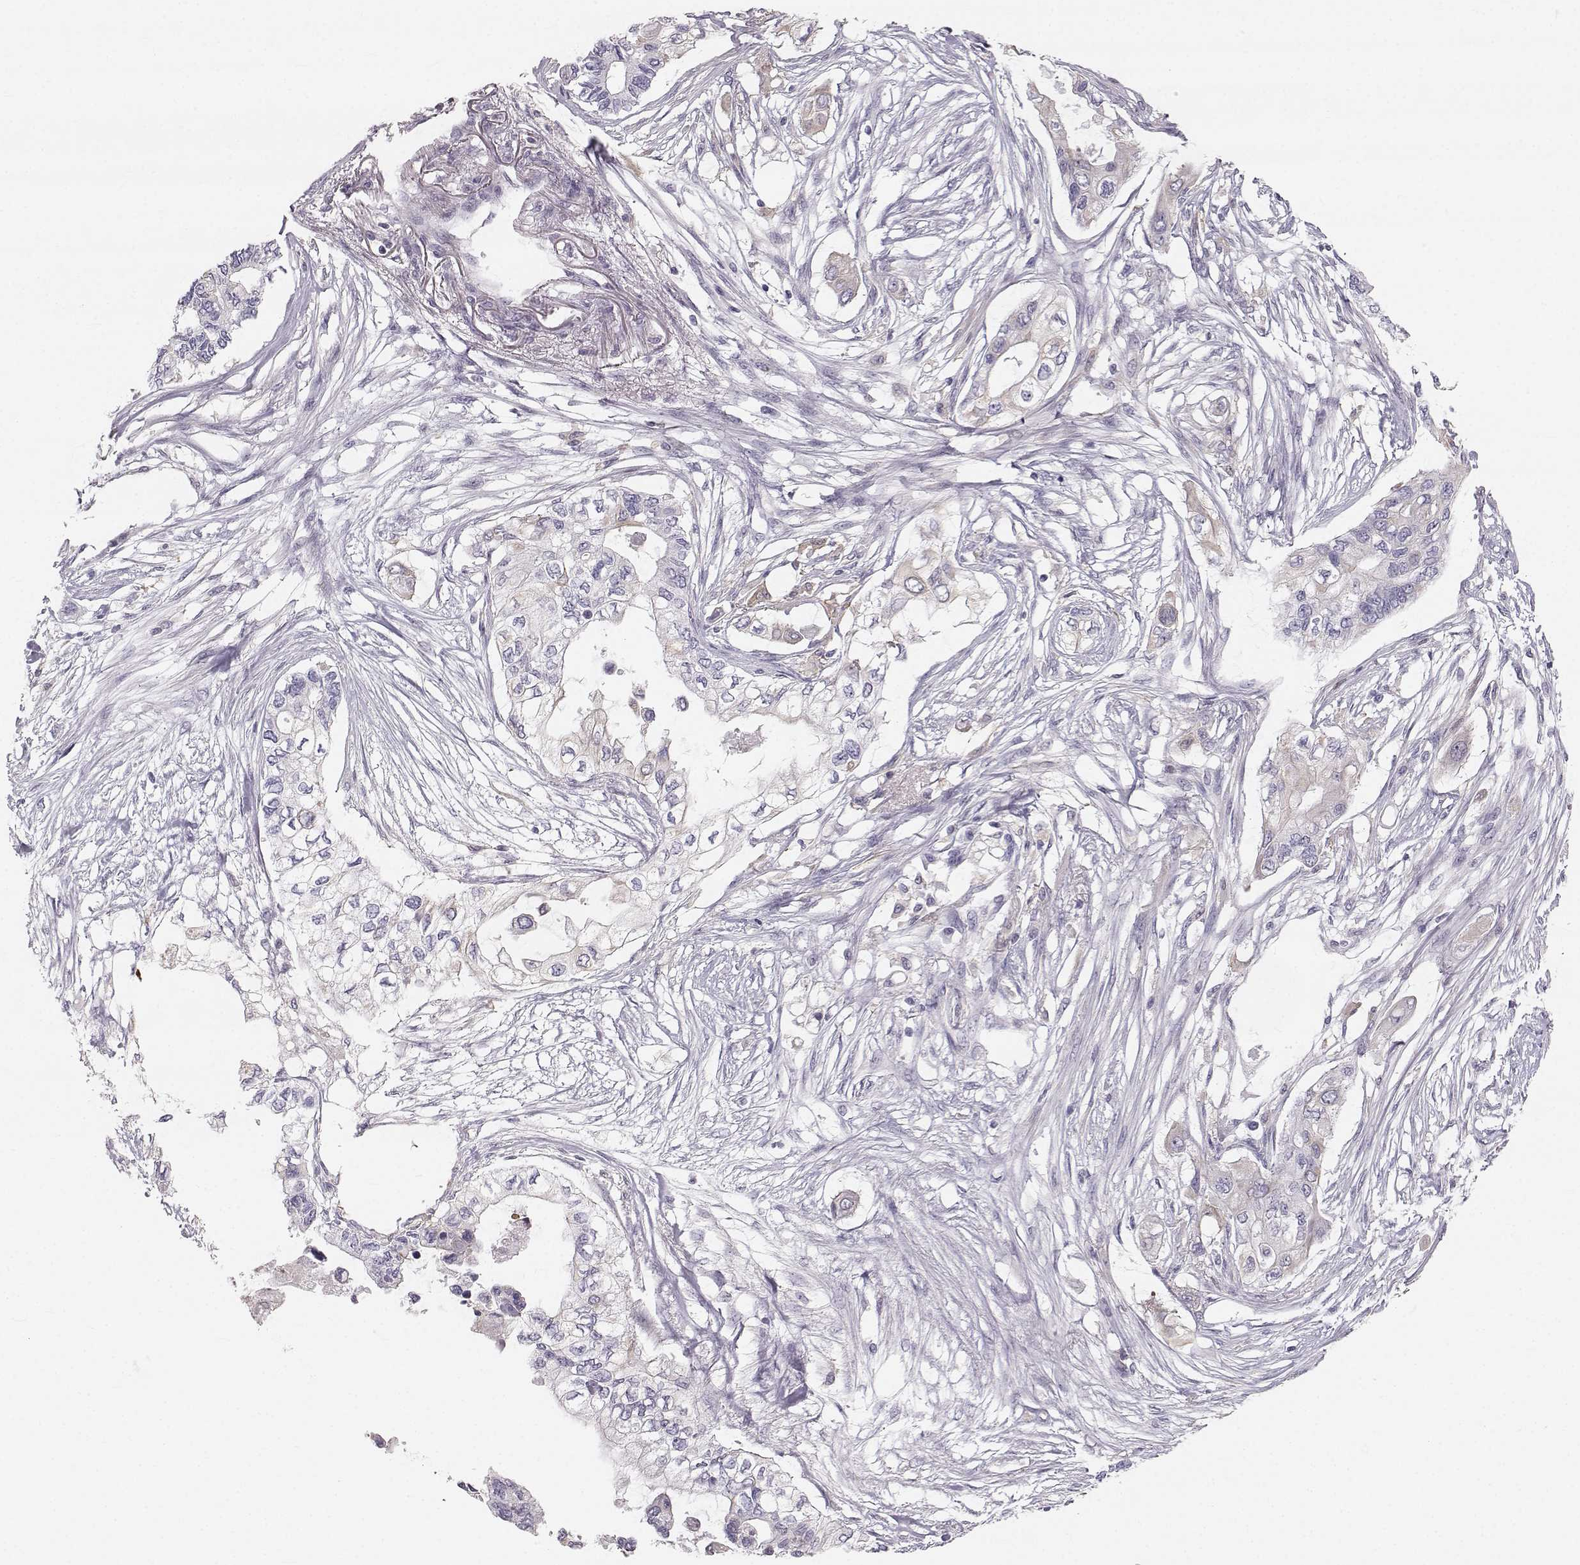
{"staining": {"intensity": "negative", "quantity": "none", "location": "none"}, "tissue": "pancreatic cancer", "cell_type": "Tumor cells", "image_type": "cancer", "snomed": [{"axis": "morphology", "description": "Adenocarcinoma, NOS"}, {"axis": "topography", "description": "Pancreas"}], "caption": "Immunohistochemistry of human pancreatic cancer exhibits no staining in tumor cells. (Immunohistochemistry, brightfield microscopy, high magnification).", "gene": "RUNDC3A", "patient": {"sex": "female", "age": 63}}